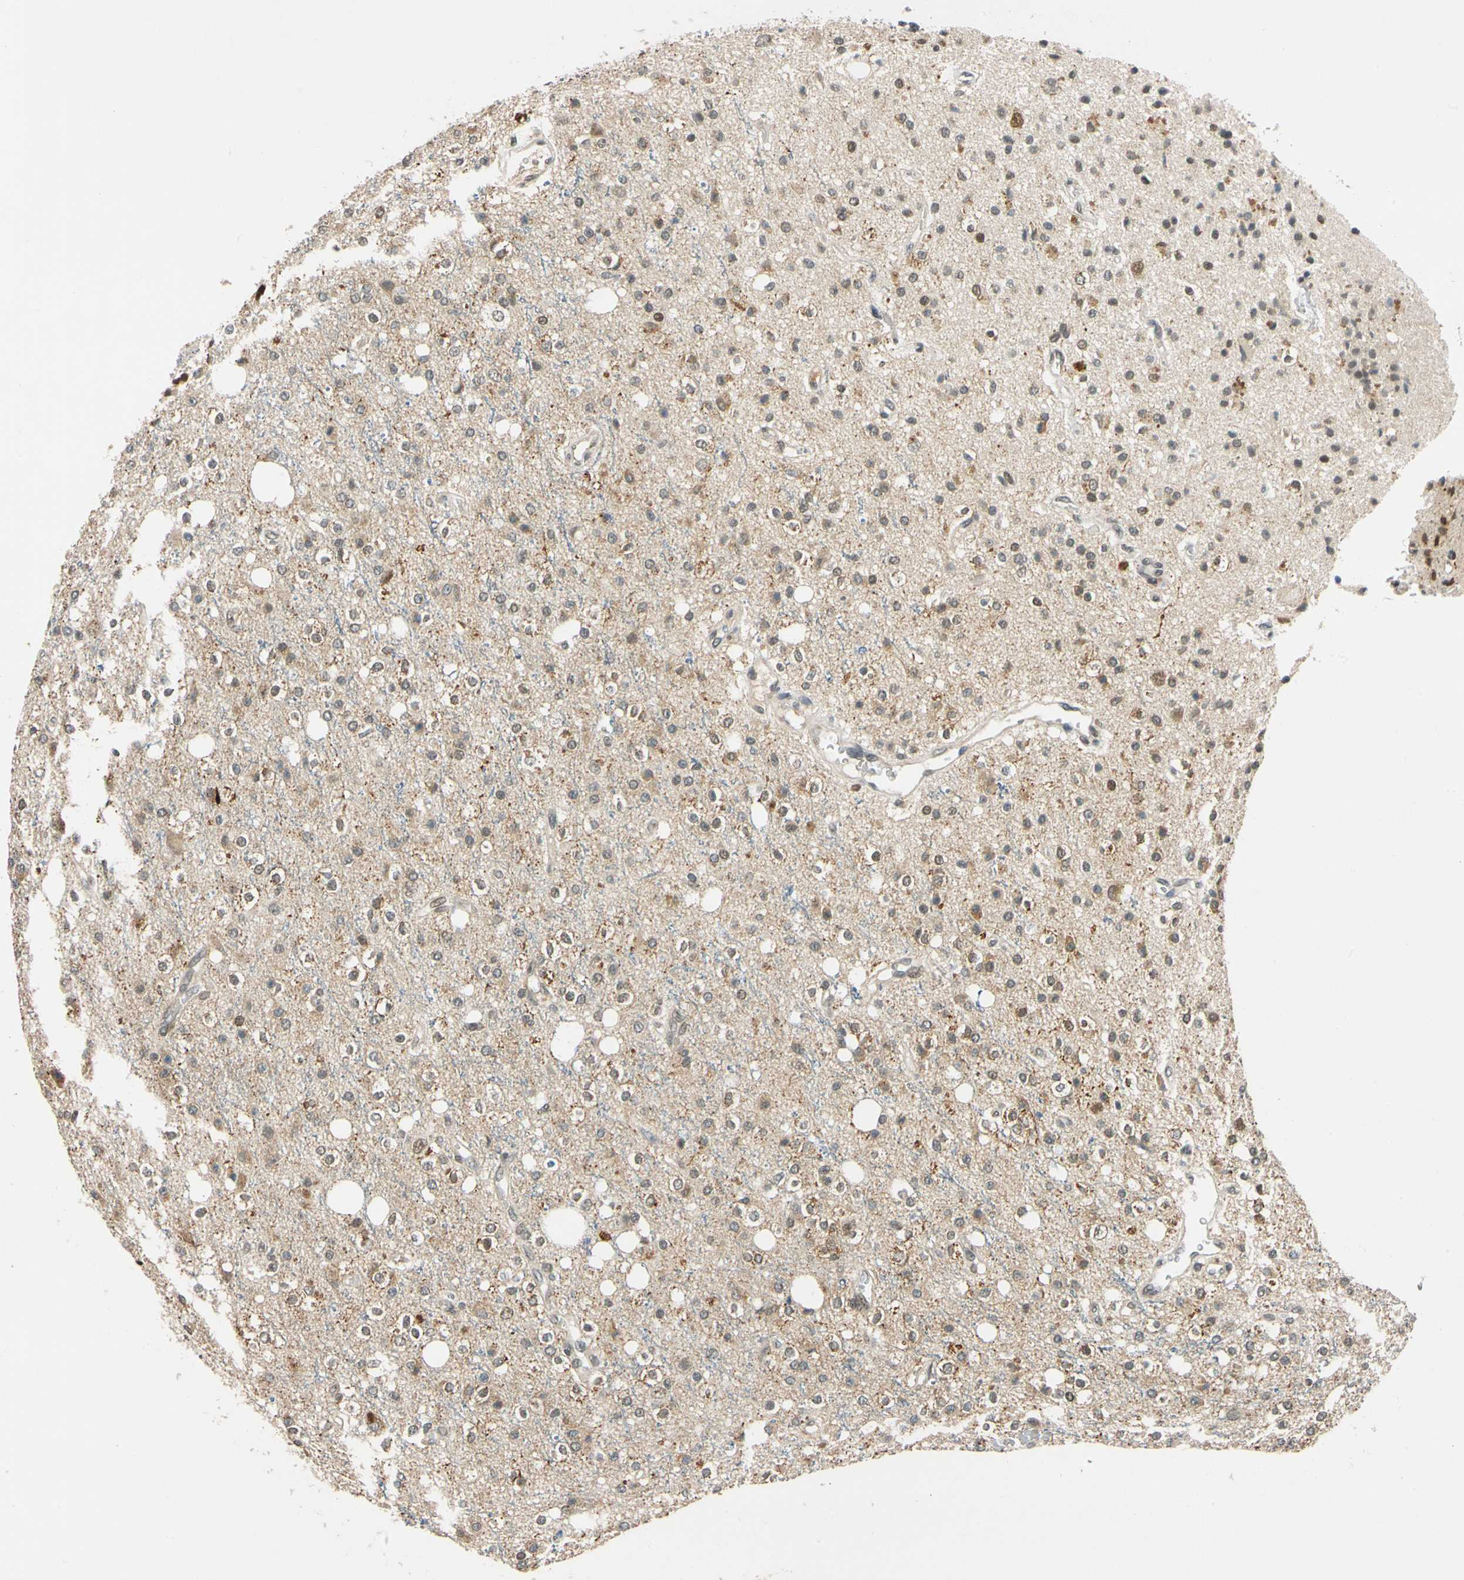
{"staining": {"intensity": "moderate", "quantity": ">75%", "location": "cytoplasmic/membranous,nuclear"}, "tissue": "glioma", "cell_type": "Tumor cells", "image_type": "cancer", "snomed": [{"axis": "morphology", "description": "Glioma, malignant, High grade"}, {"axis": "topography", "description": "Brain"}], "caption": "Immunohistochemical staining of high-grade glioma (malignant) reveals medium levels of moderate cytoplasmic/membranous and nuclear expression in about >75% of tumor cells. The staining is performed using DAB brown chromogen to label protein expression. The nuclei are counter-stained blue using hematoxylin.", "gene": "POGZ", "patient": {"sex": "male", "age": 47}}